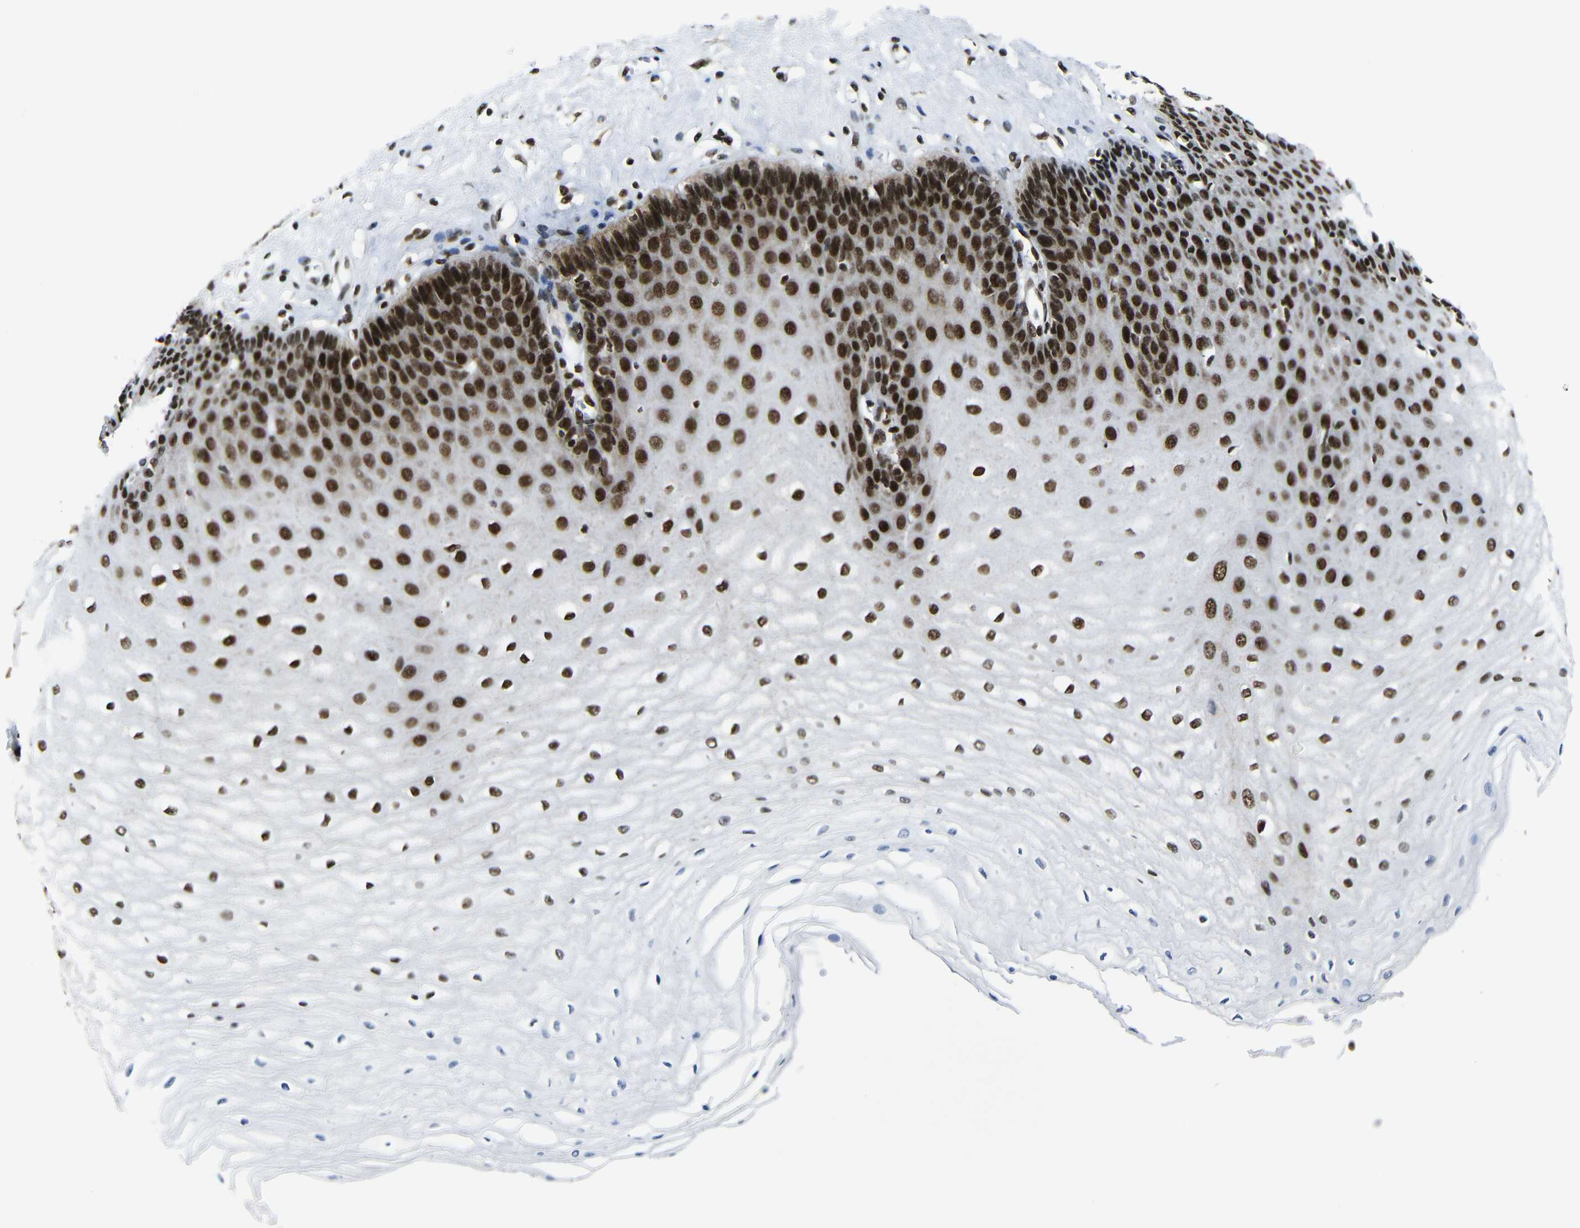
{"staining": {"intensity": "strong", "quantity": ">75%", "location": "nuclear"}, "tissue": "esophagus", "cell_type": "Squamous epithelial cells", "image_type": "normal", "snomed": [{"axis": "morphology", "description": "Normal tissue, NOS"}, {"axis": "morphology", "description": "Squamous cell carcinoma, NOS"}, {"axis": "topography", "description": "Esophagus"}], "caption": "Immunohistochemistry micrograph of unremarkable esophagus: esophagus stained using immunohistochemistry (IHC) reveals high levels of strong protein expression localized specifically in the nuclear of squamous epithelial cells, appearing as a nuclear brown color.", "gene": "PTBP1", "patient": {"sex": "male", "age": 65}}